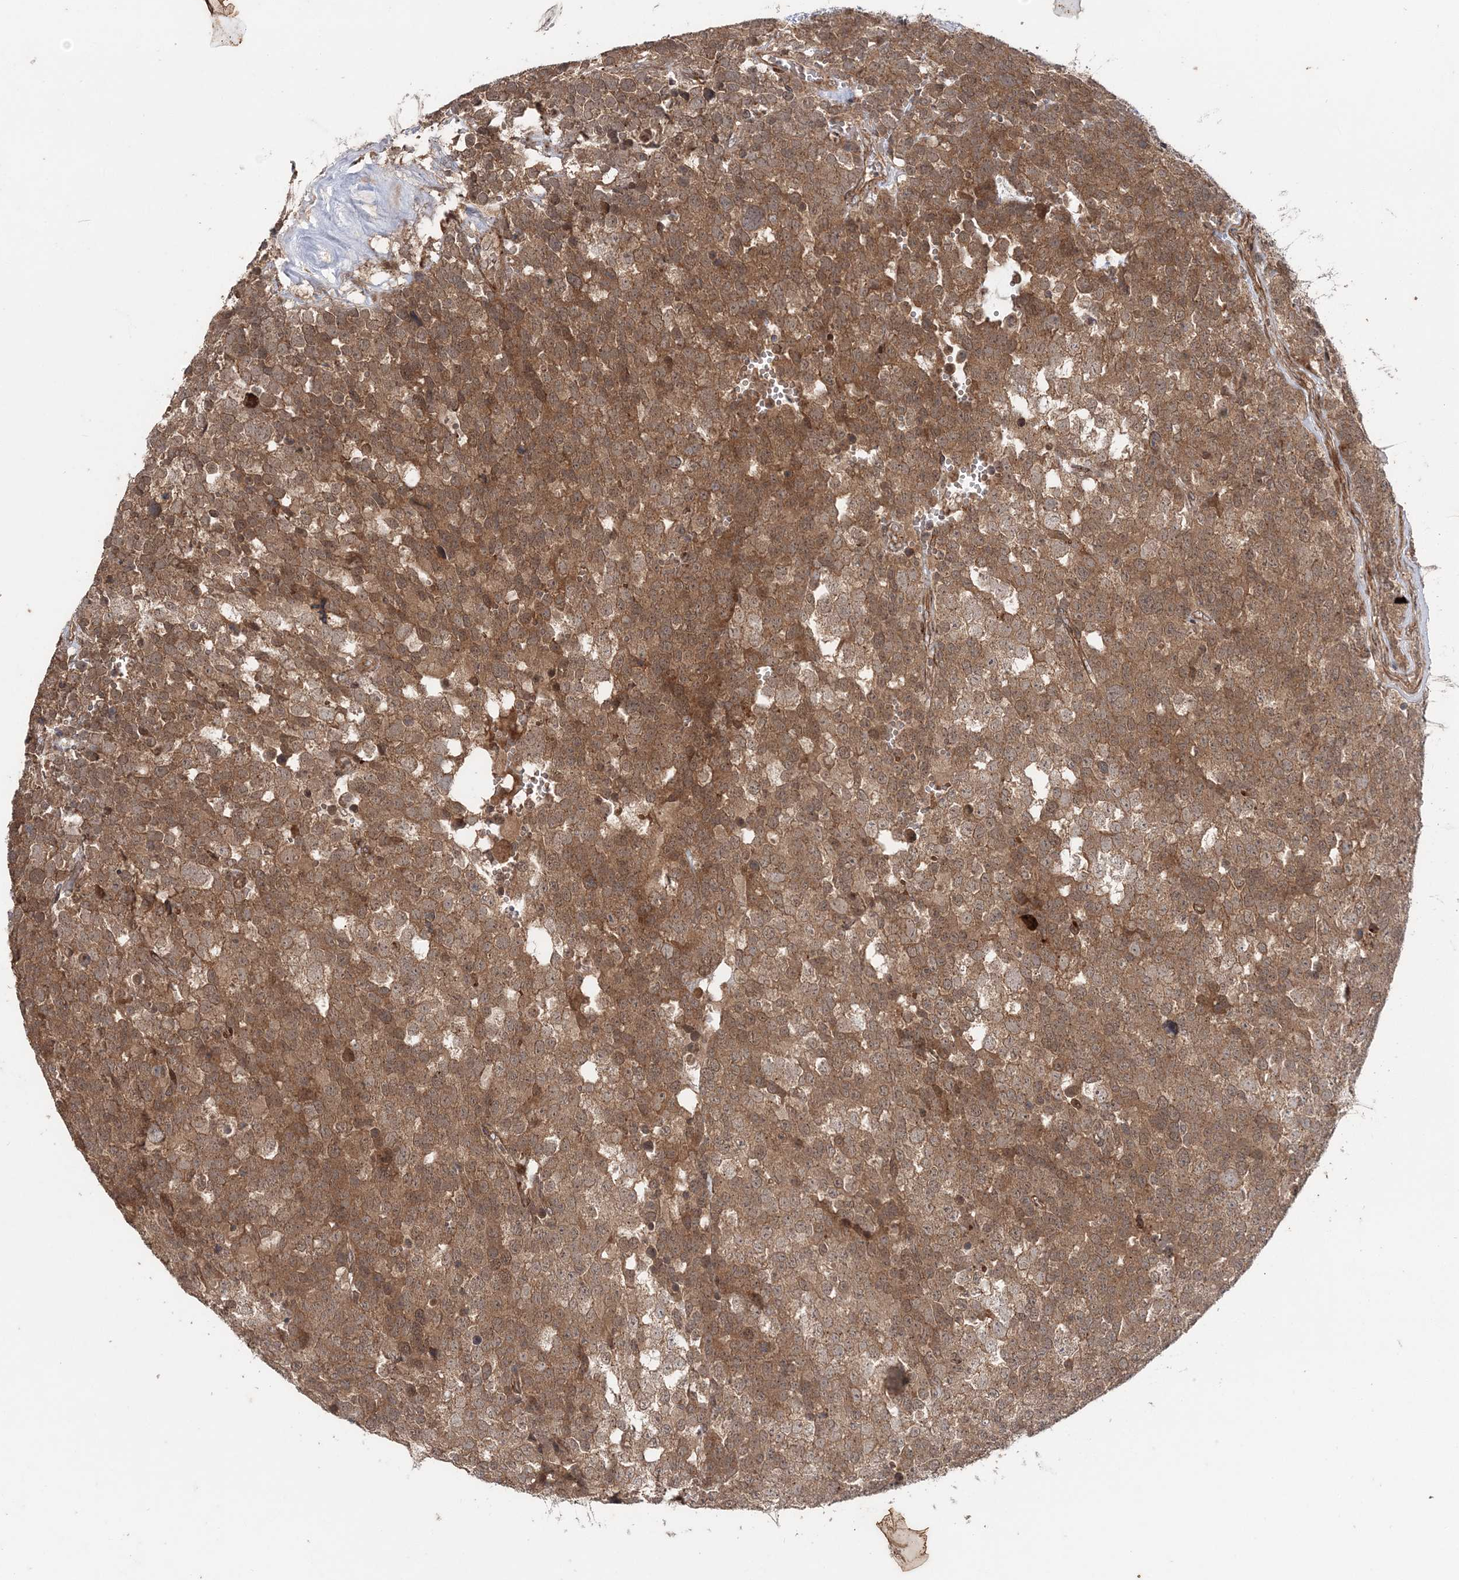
{"staining": {"intensity": "moderate", "quantity": ">75%", "location": "cytoplasmic/membranous,nuclear"}, "tissue": "testis cancer", "cell_type": "Tumor cells", "image_type": "cancer", "snomed": [{"axis": "morphology", "description": "Seminoma, NOS"}, {"axis": "topography", "description": "Testis"}], "caption": "Seminoma (testis) stained with a protein marker exhibits moderate staining in tumor cells.", "gene": "UBTD2", "patient": {"sex": "male", "age": 71}}